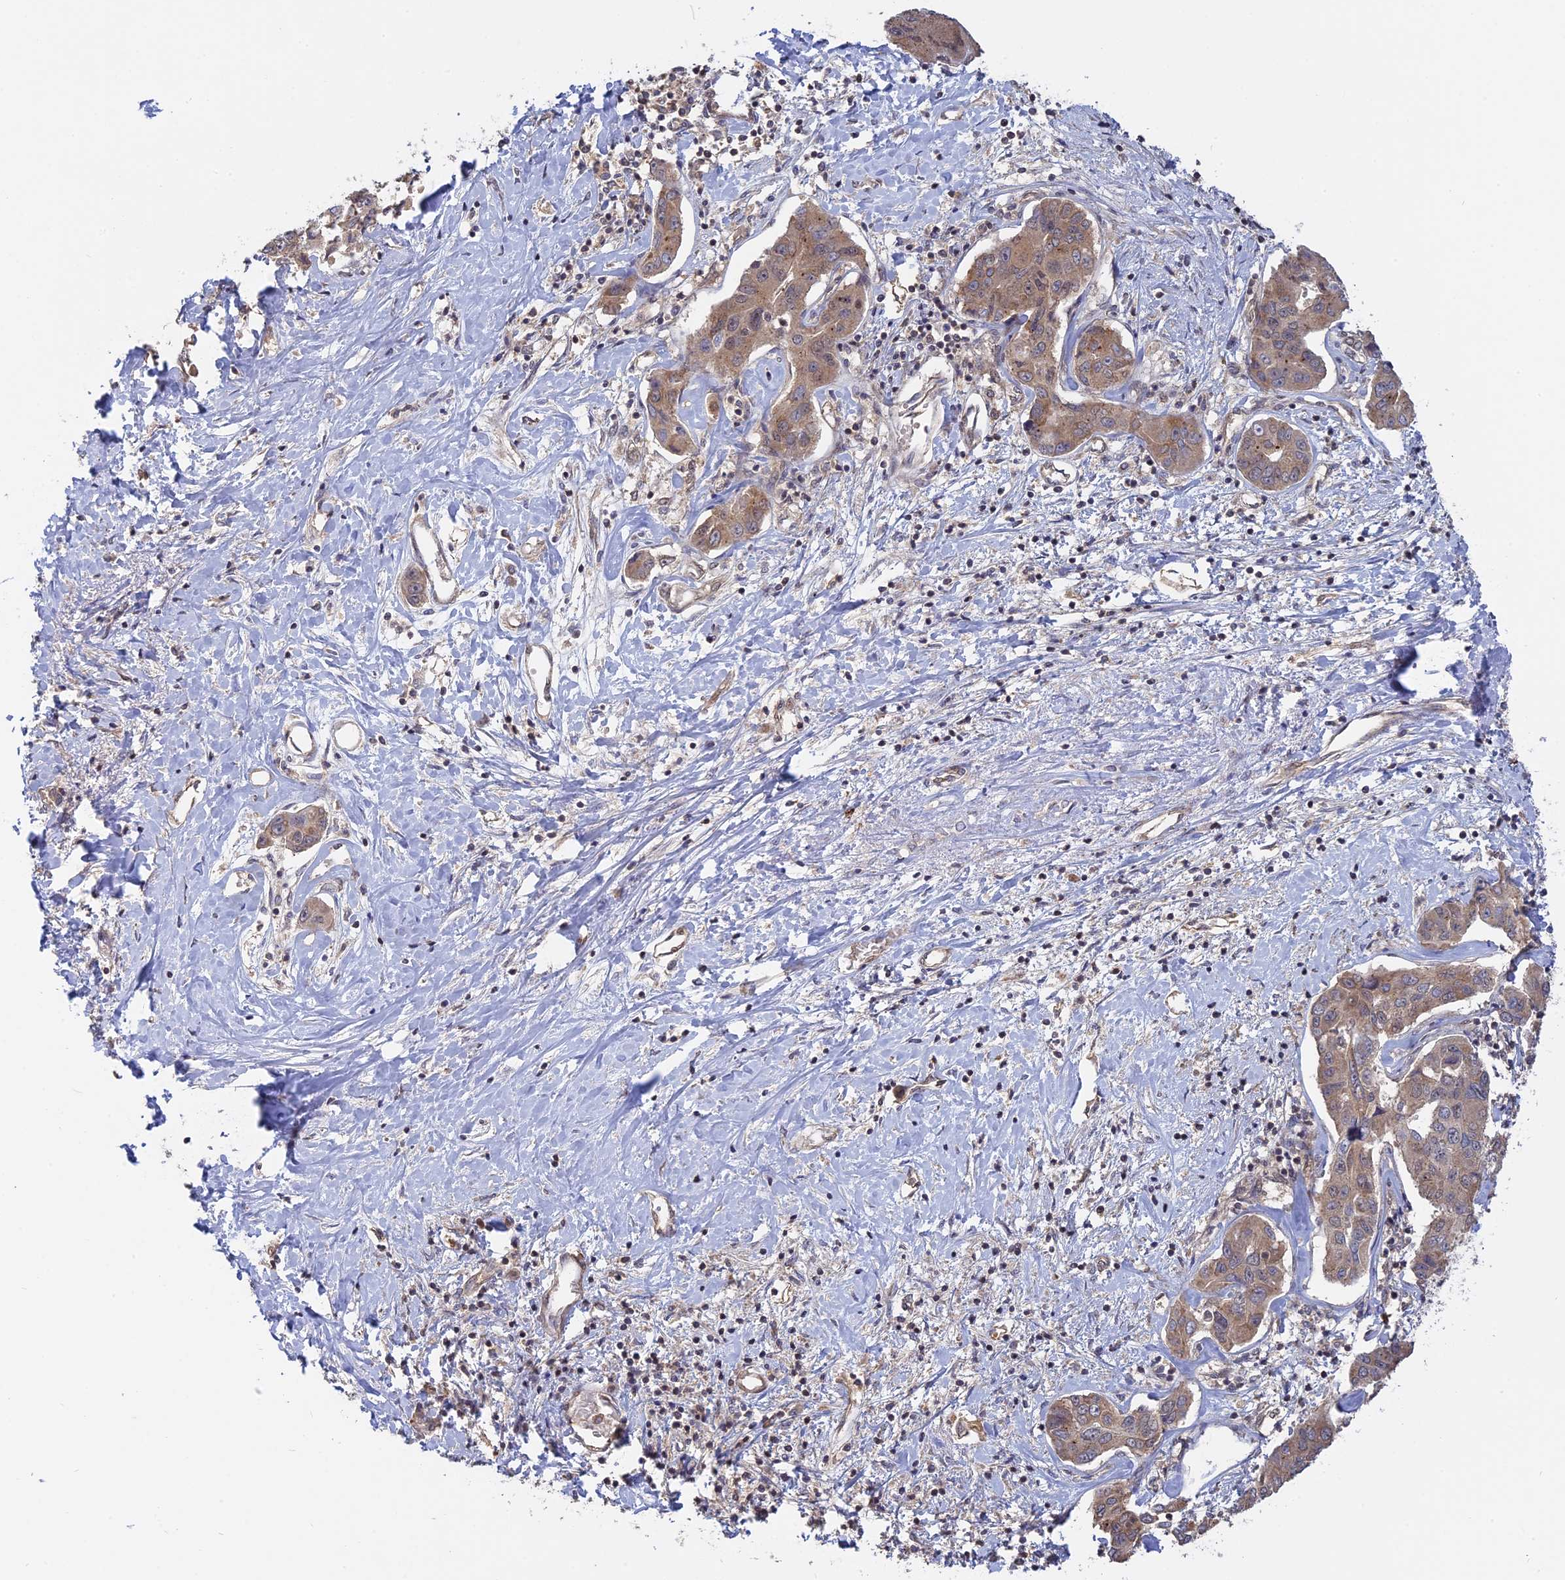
{"staining": {"intensity": "weak", "quantity": ">75%", "location": "cytoplasmic/membranous"}, "tissue": "liver cancer", "cell_type": "Tumor cells", "image_type": "cancer", "snomed": [{"axis": "morphology", "description": "Cholangiocarcinoma"}, {"axis": "topography", "description": "Liver"}], "caption": "A high-resolution image shows immunohistochemistry staining of liver cholangiocarcinoma, which reveals weak cytoplasmic/membranous staining in approximately >75% of tumor cells.", "gene": "PKIG", "patient": {"sex": "male", "age": 59}}